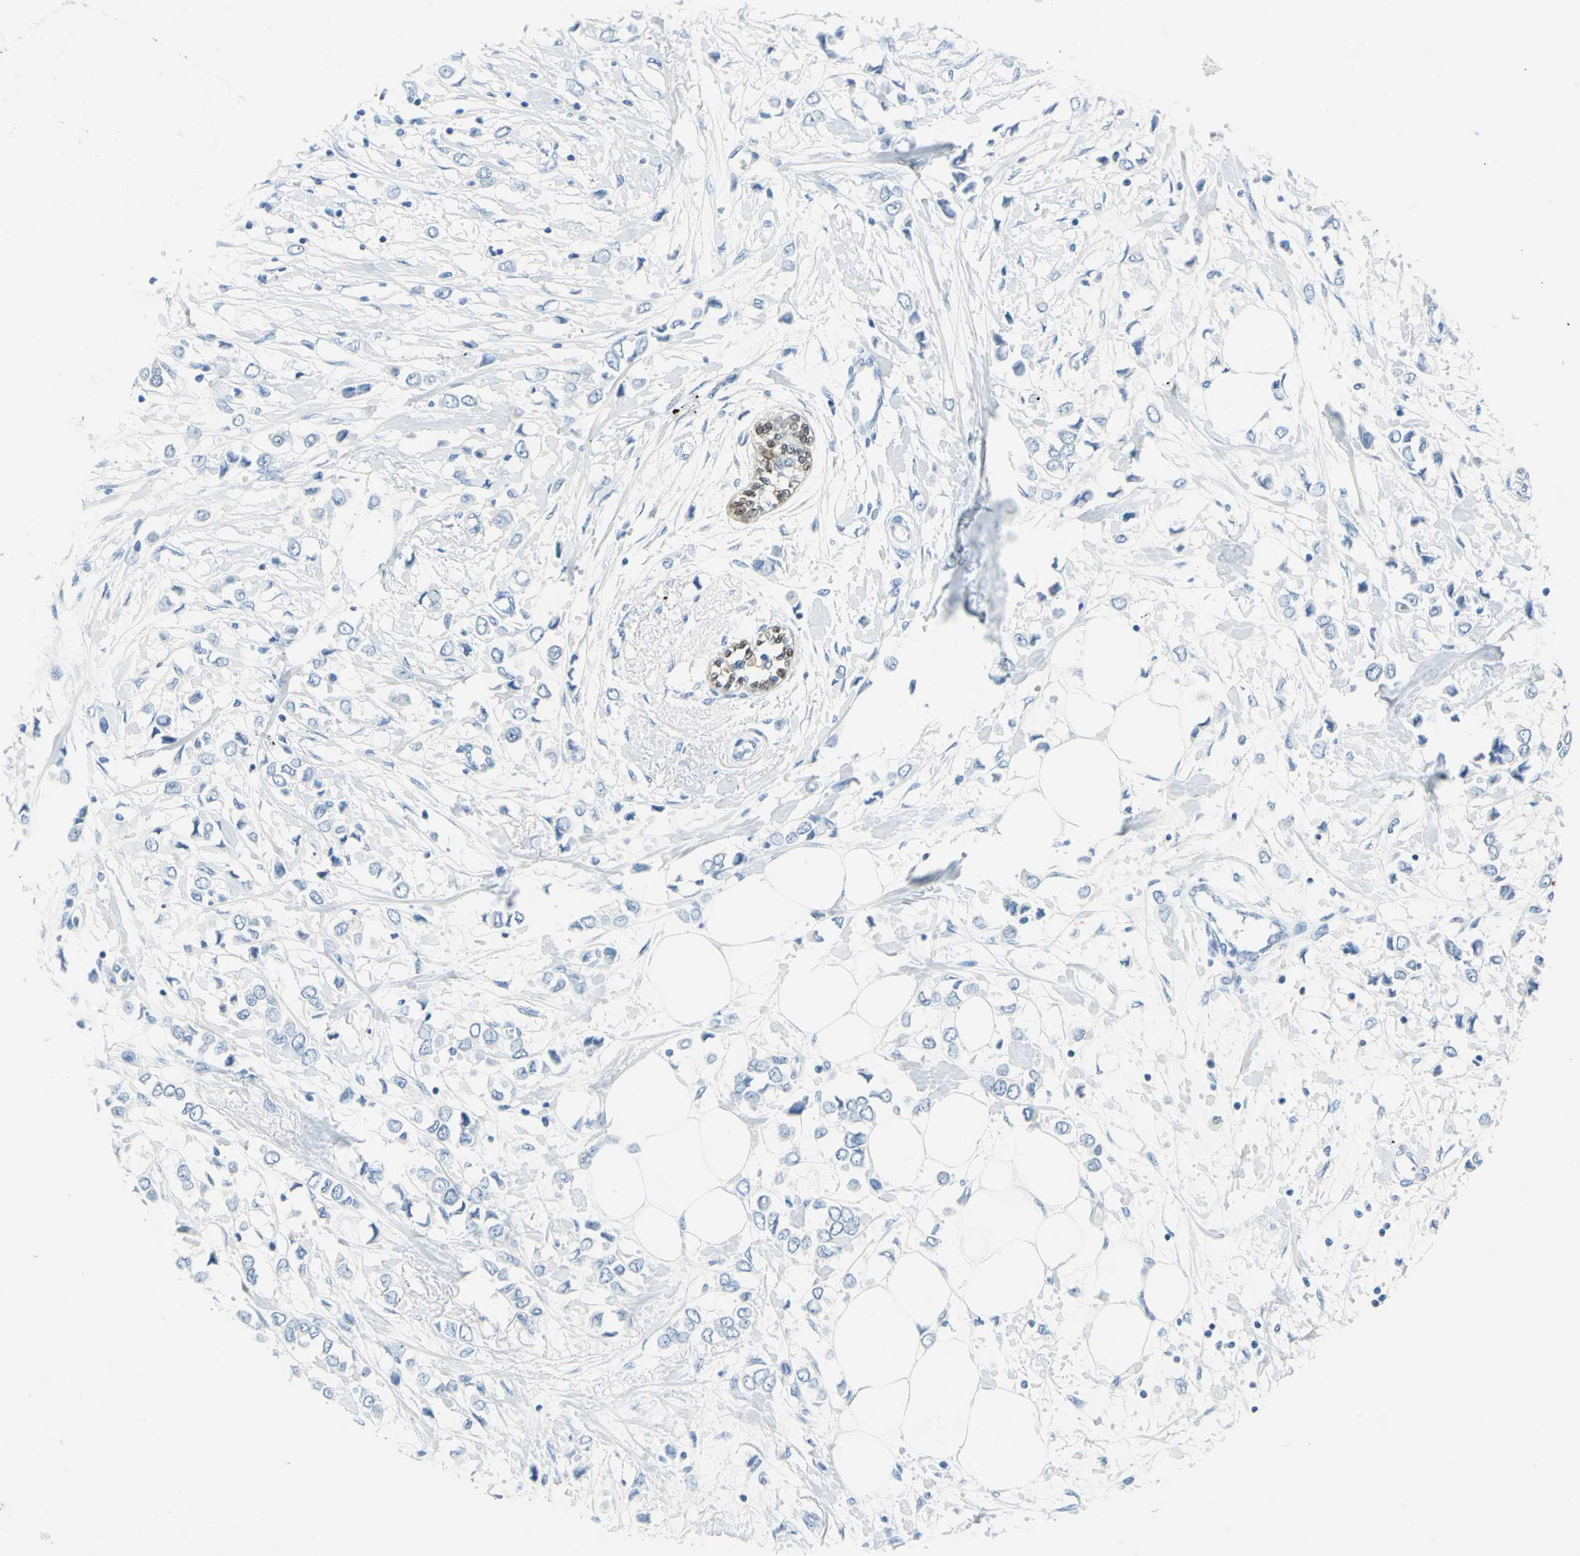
{"staining": {"intensity": "negative", "quantity": "none", "location": "none"}, "tissue": "breast cancer", "cell_type": "Tumor cells", "image_type": "cancer", "snomed": [{"axis": "morphology", "description": "Lobular carcinoma"}, {"axis": "topography", "description": "Breast"}], "caption": "Human breast lobular carcinoma stained for a protein using immunohistochemistry exhibits no staining in tumor cells.", "gene": "SFN", "patient": {"sex": "female", "age": 51}}